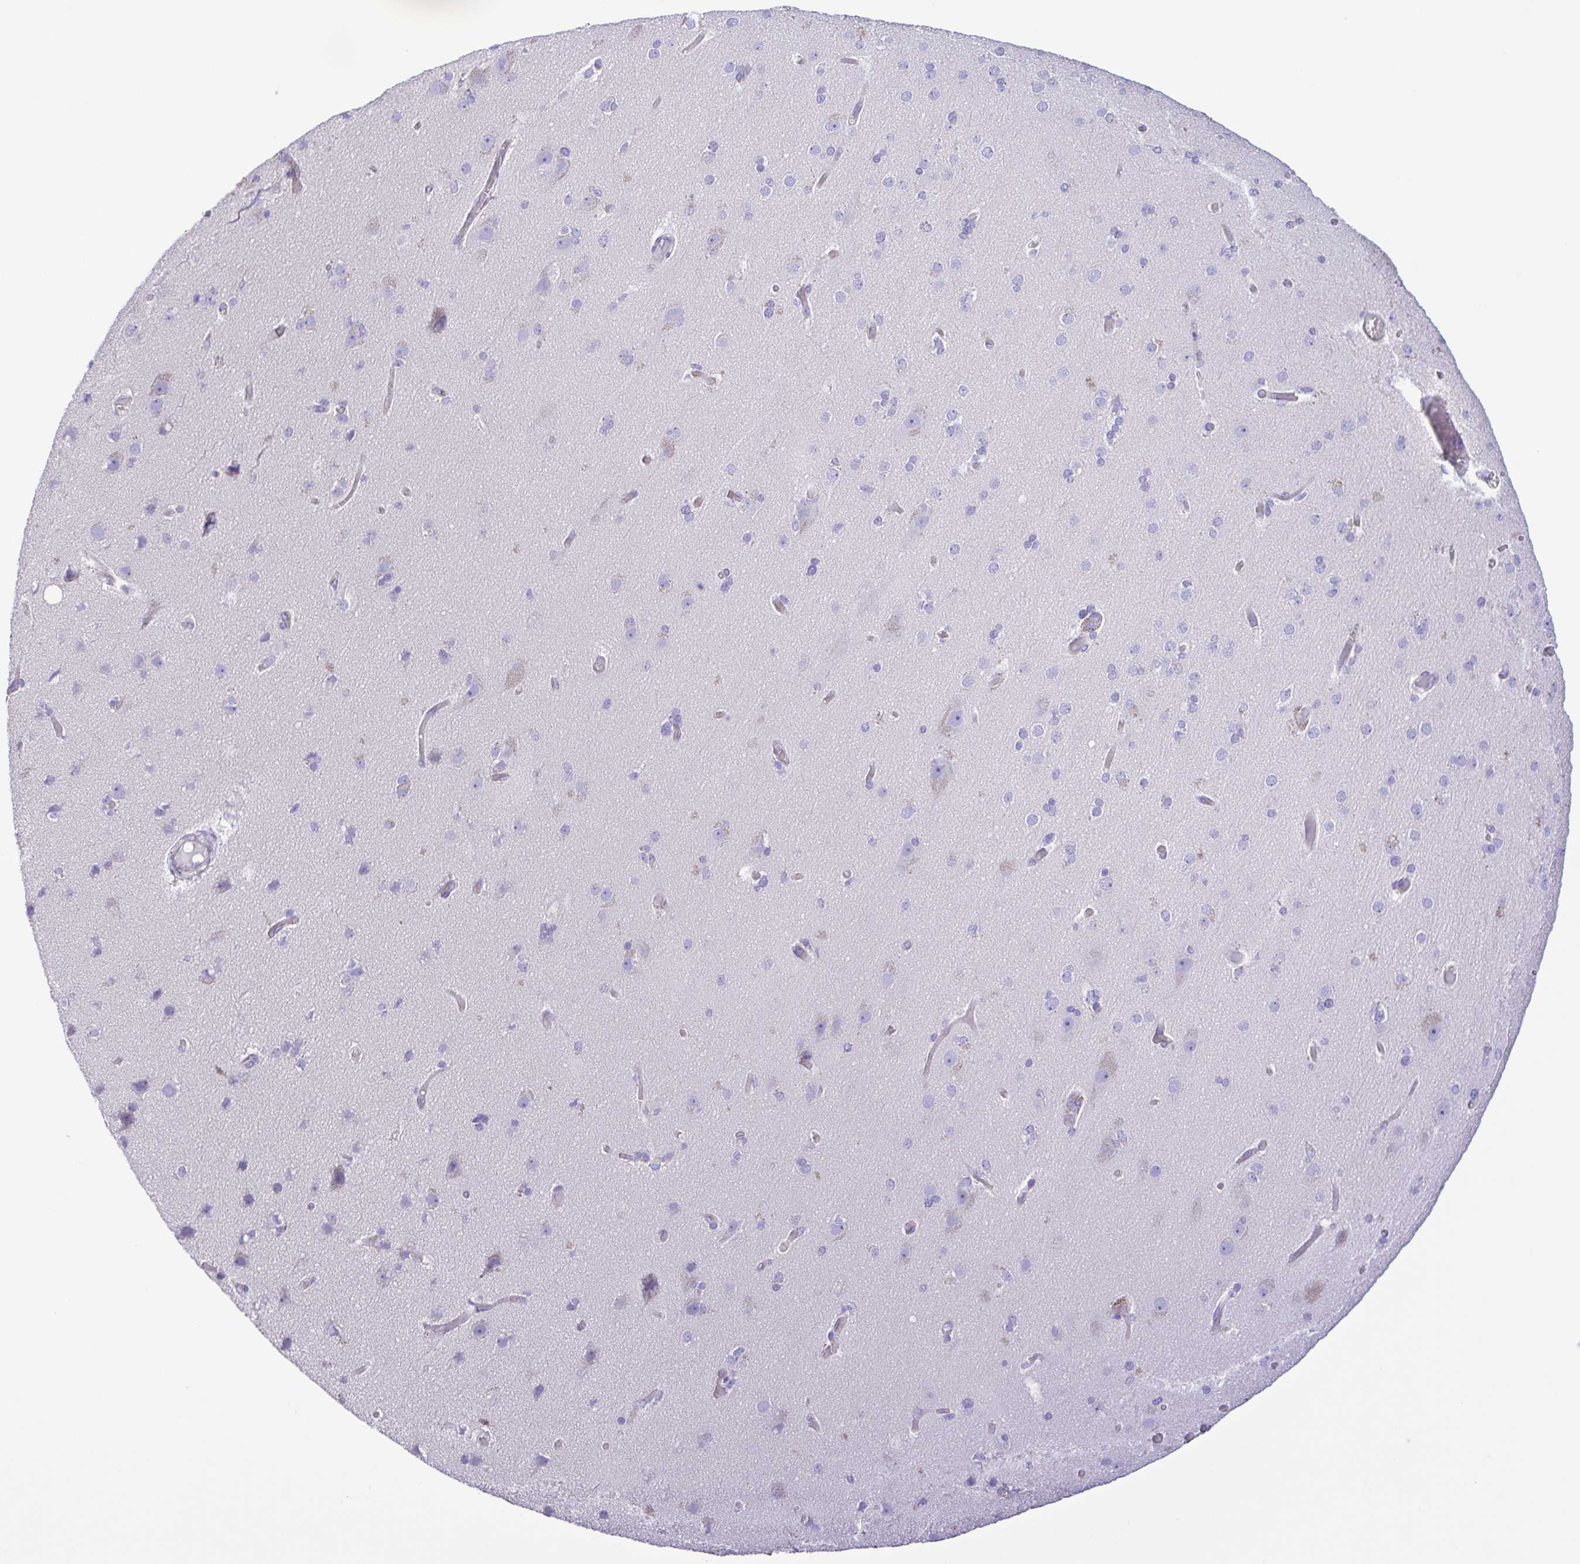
{"staining": {"intensity": "negative", "quantity": "none", "location": "none"}, "tissue": "cerebral cortex", "cell_type": "Endothelial cells", "image_type": "normal", "snomed": [{"axis": "morphology", "description": "Normal tissue, NOS"}, {"axis": "morphology", "description": "Glioma, malignant, High grade"}, {"axis": "topography", "description": "Cerebral cortex"}], "caption": "This image is of benign cerebral cortex stained with IHC to label a protein in brown with the nuclei are counter-stained blue. There is no positivity in endothelial cells.", "gene": "CYP11A1", "patient": {"sex": "male", "age": 71}}